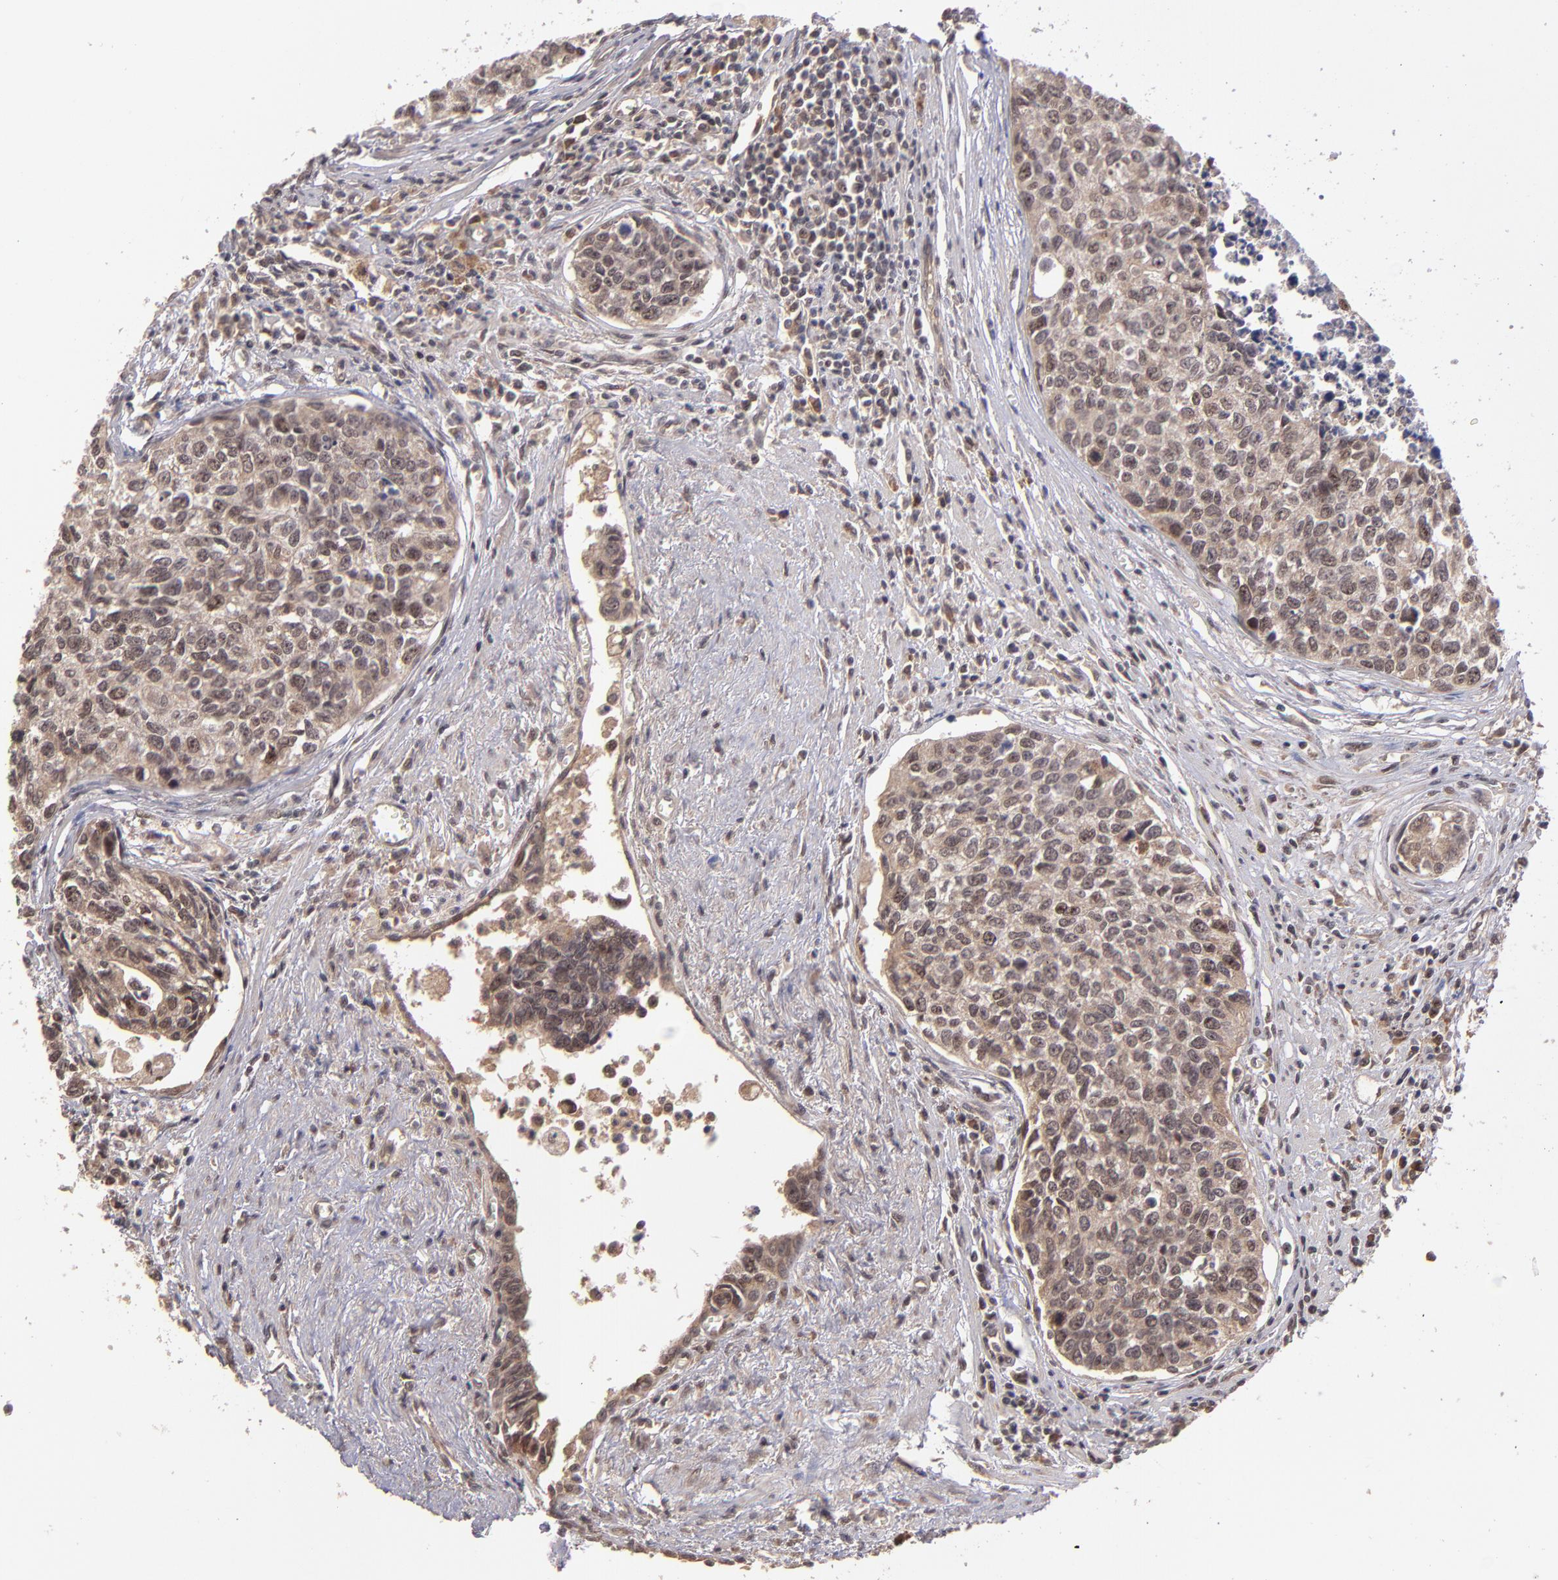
{"staining": {"intensity": "weak", "quantity": ">75%", "location": "cytoplasmic/membranous,nuclear"}, "tissue": "urothelial cancer", "cell_type": "Tumor cells", "image_type": "cancer", "snomed": [{"axis": "morphology", "description": "Urothelial carcinoma, High grade"}, {"axis": "topography", "description": "Urinary bladder"}], "caption": "A low amount of weak cytoplasmic/membranous and nuclear expression is identified in approximately >75% of tumor cells in urothelial cancer tissue.", "gene": "ABHD12B", "patient": {"sex": "male", "age": 81}}